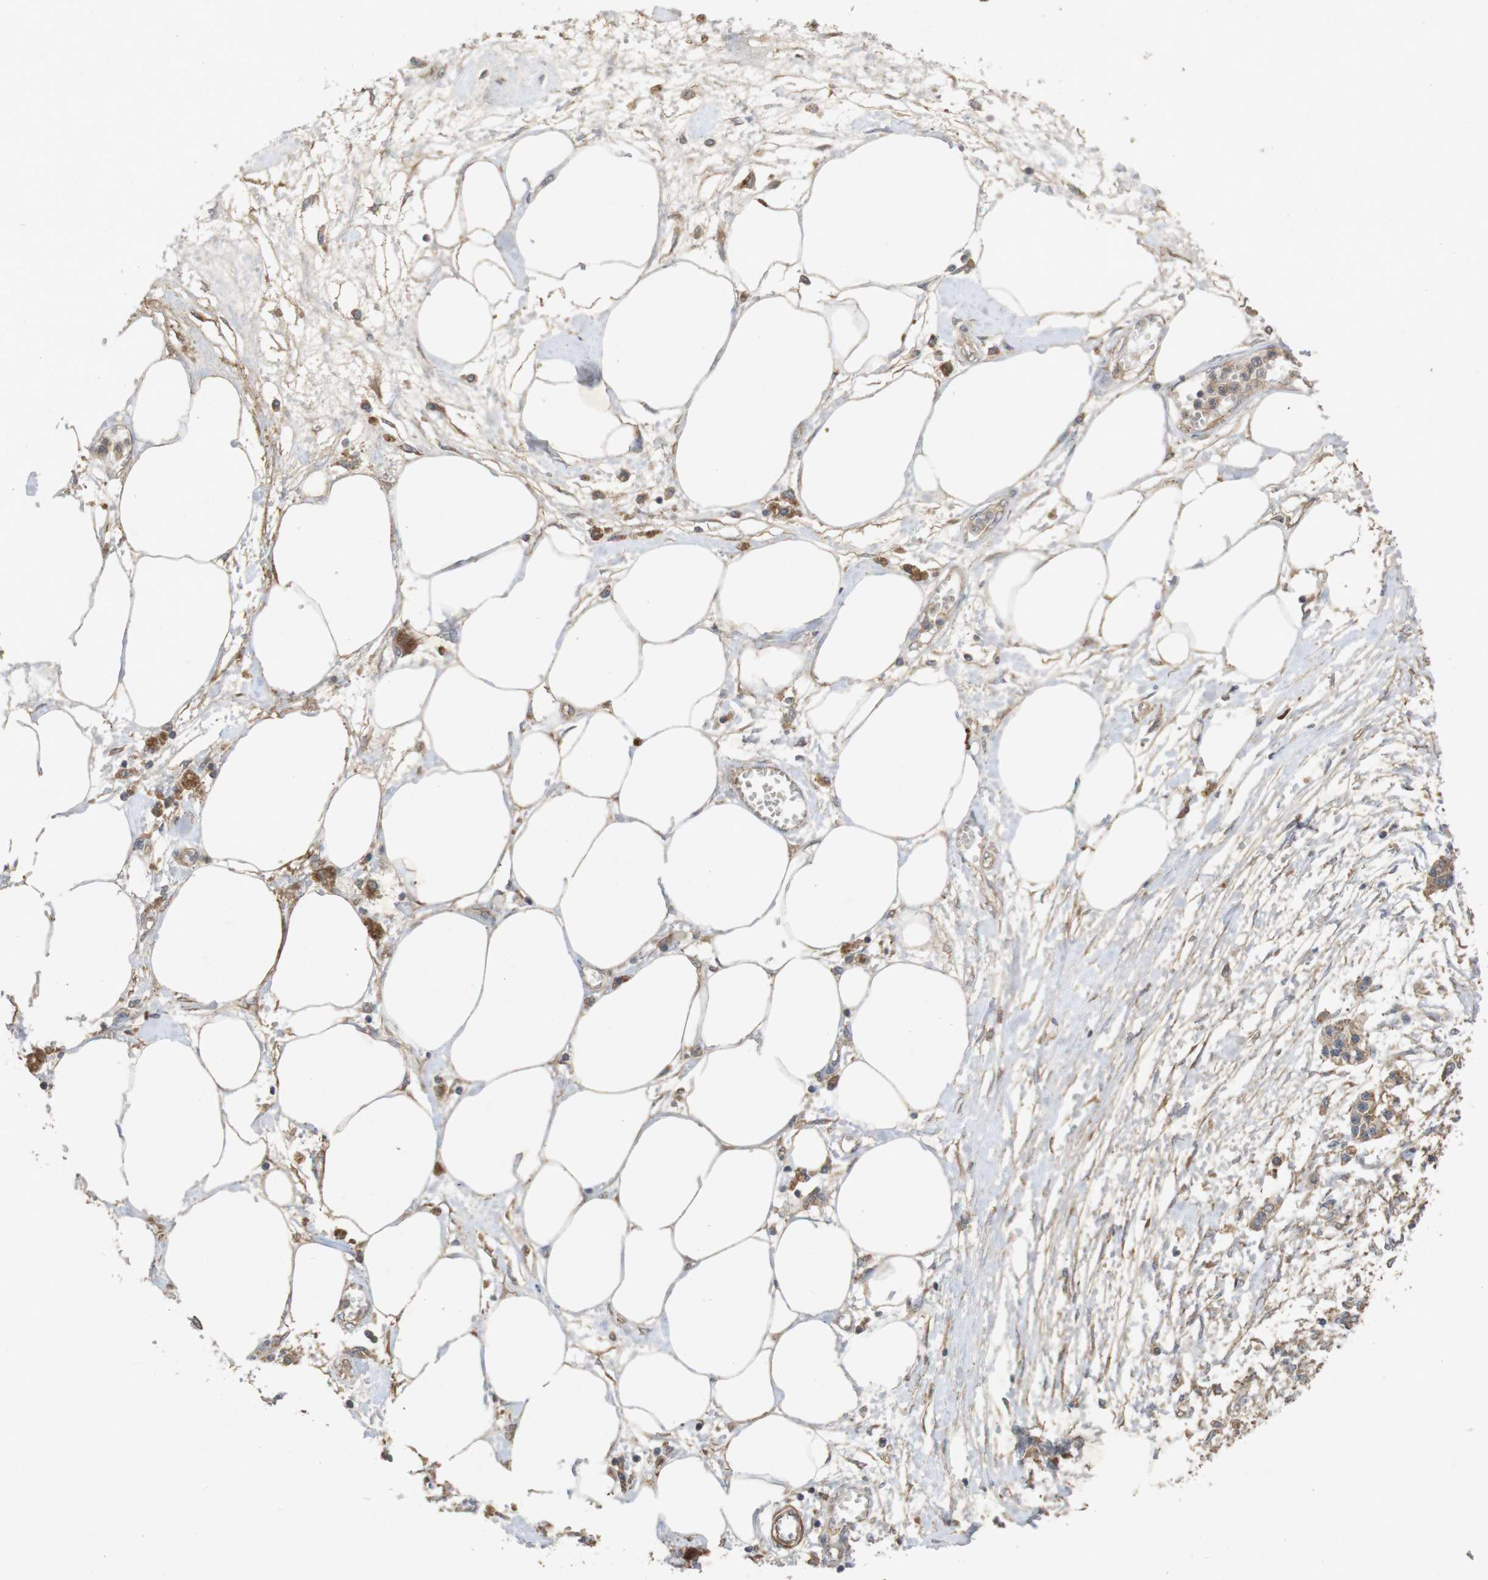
{"staining": {"intensity": "moderate", "quantity": ">75%", "location": "cytoplasmic/membranous"}, "tissue": "pancreatic cancer", "cell_type": "Tumor cells", "image_type": "cancer", "snomed": [{"axis": "morphology", "description": "Adenocarcinoma, NOS"}, {"axis": "topography", "description": "Pancreas"}], "caption": "This image shows pancreatic cancer stained with IHC to label a protein in brown. The cytoplasmic/membranous of tumor cells show moderate positivity for the protein. Nuclei are counter-stained blue.", "gene": "KCNS3", "patient": {"sex": "male", "age": 56}}